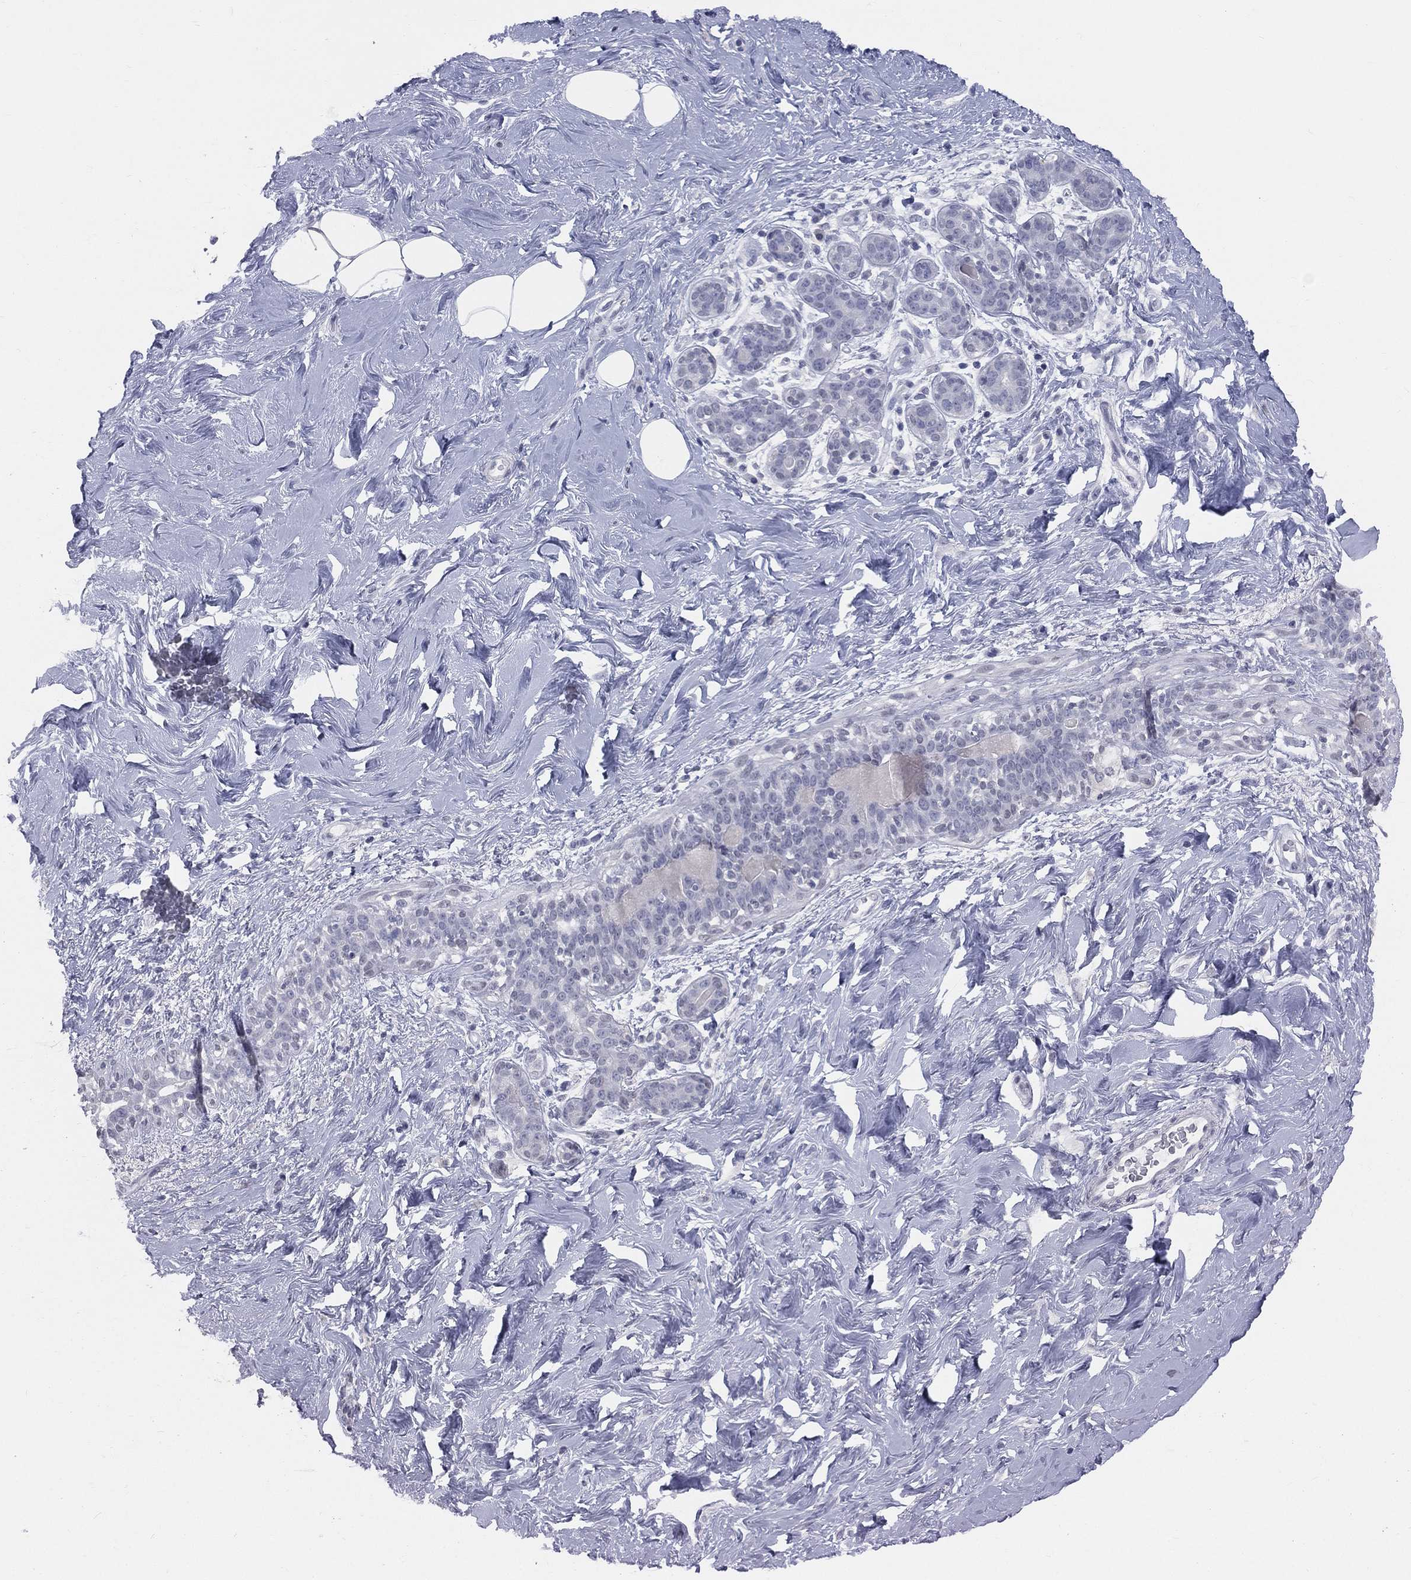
{"staining": {"intensity": "negative", "quantity": "none", "location": "none"}, "tissue": "breast", "cell_type": "Adipocytes", "image_type": "normal", "snomed": [{"axis": "morphology", "description": "Normal tissue, NOS"}, {"axis": "topography", "description": "Breast"}], "caption": "Breast stained for a protein using immunohistochemistry (IHC) shows no positivity adipocytes.", "gene": "DMKN", "patient": {"sex": "female", "age": 43}}